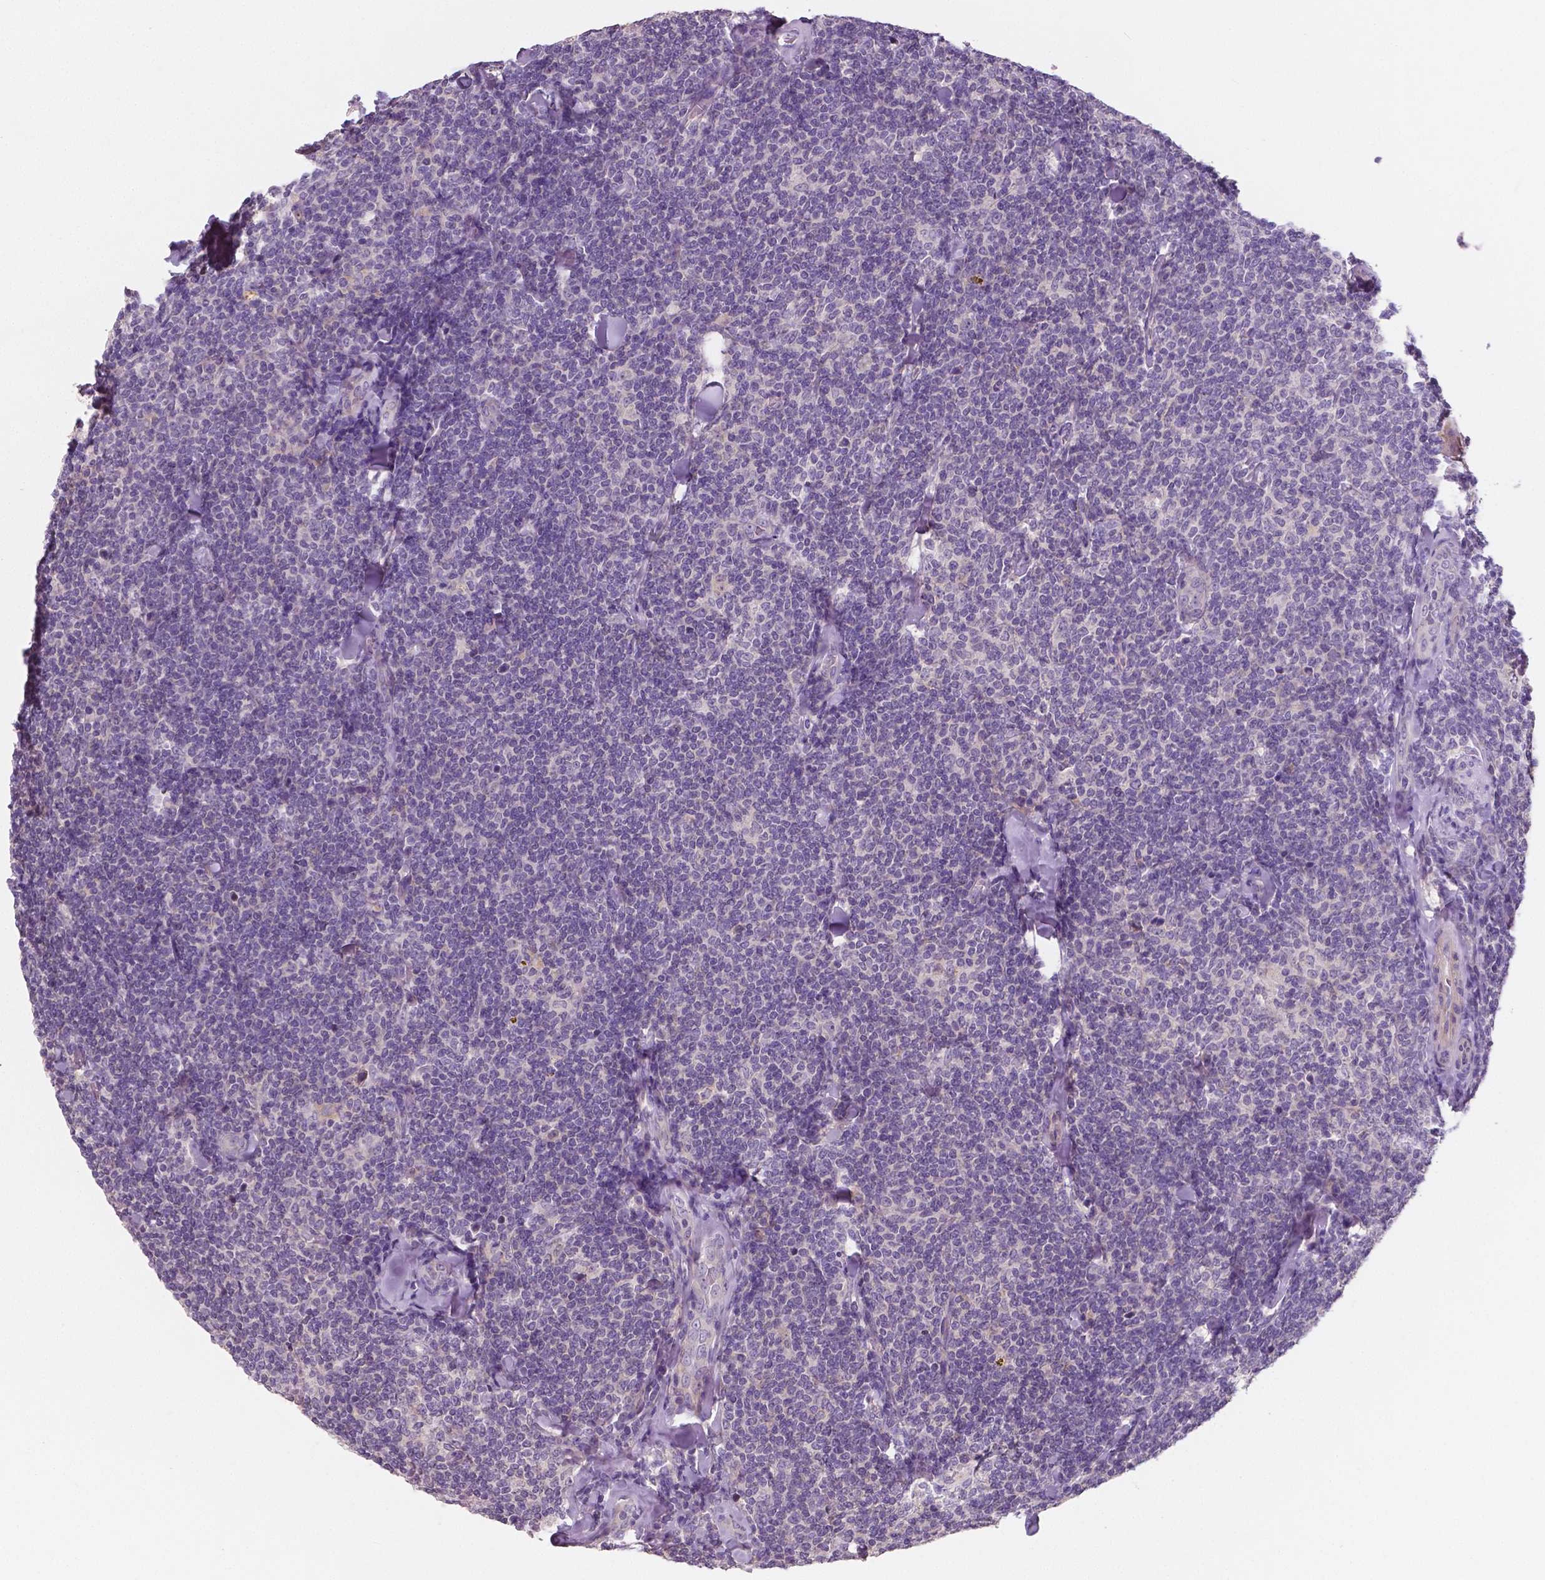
{"staining": {"intensity": "negative", "quantity": "none", "location": "none"}, "tissue": "lymphoma", "cell_type": "Tumor cells", "image_type": "cancer", "snomed": [{"axis": "morphology", "description": "Malignant lymphoma, non-Hodgkin's type, Low grade"}, {"axis": "topography", "description": "Lymph node"}], "caption": "There is no significant expression in tumor cells of lymphoma.", "gene": "LSM14B", "patient": {"sex": "female", "age": 56}}